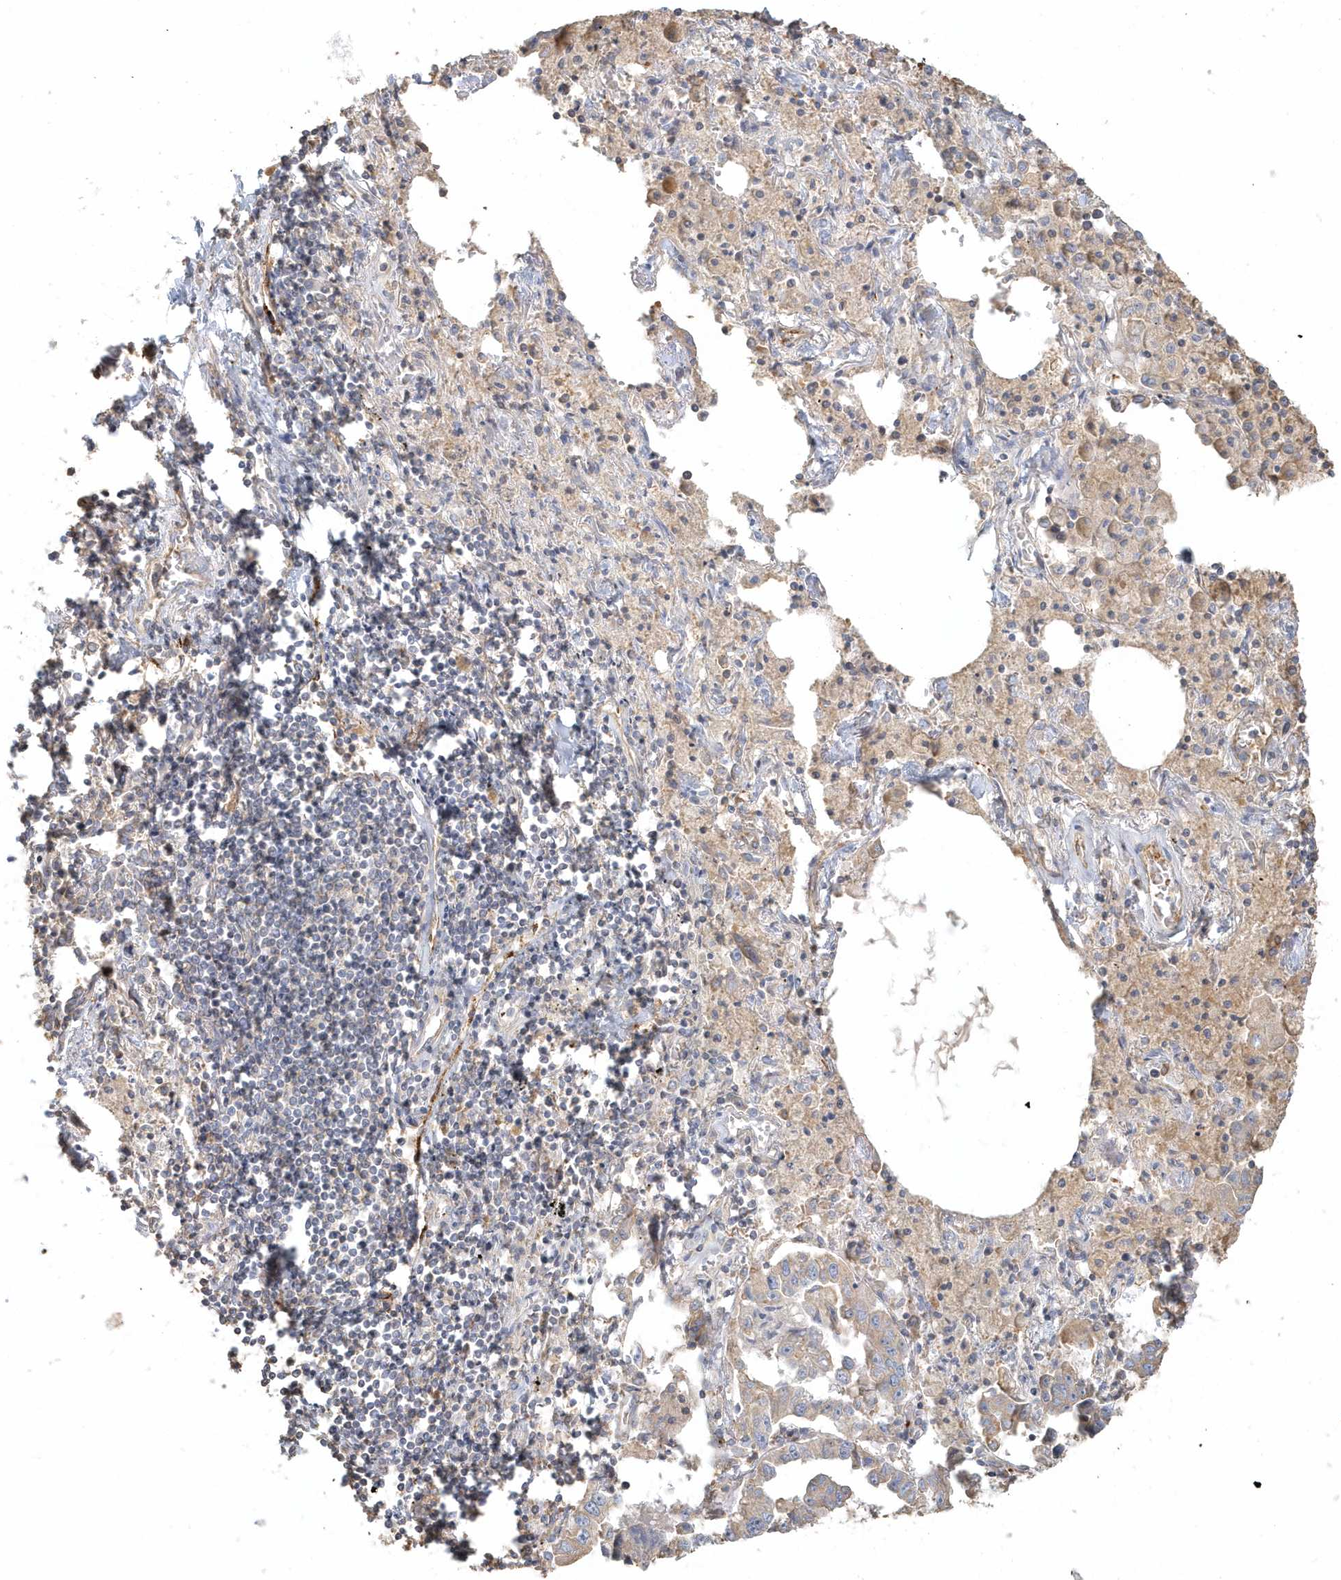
{"staining": {"intensity": "weak", "quantity": "25%-75%", "location": "cytoplasmic/membranous"}, "tissue": "lung cancer", "cell_type": "Tumor cells", "image_type": "cancer", "snomed": [{"axis": "morphology", "description": "Adenocarcinoma, NOS"}, {"axis": "topography", "description": "Lung"}], "caption": "Lung adenocarcinoma tissue displays weak cytoplasmic/membranous positivity in approximately 25%-75% of tumor cells, visualized by immunohistochemistry.", "gene": "MMRN1", "patient": {"sex": "female", "age": 51}}